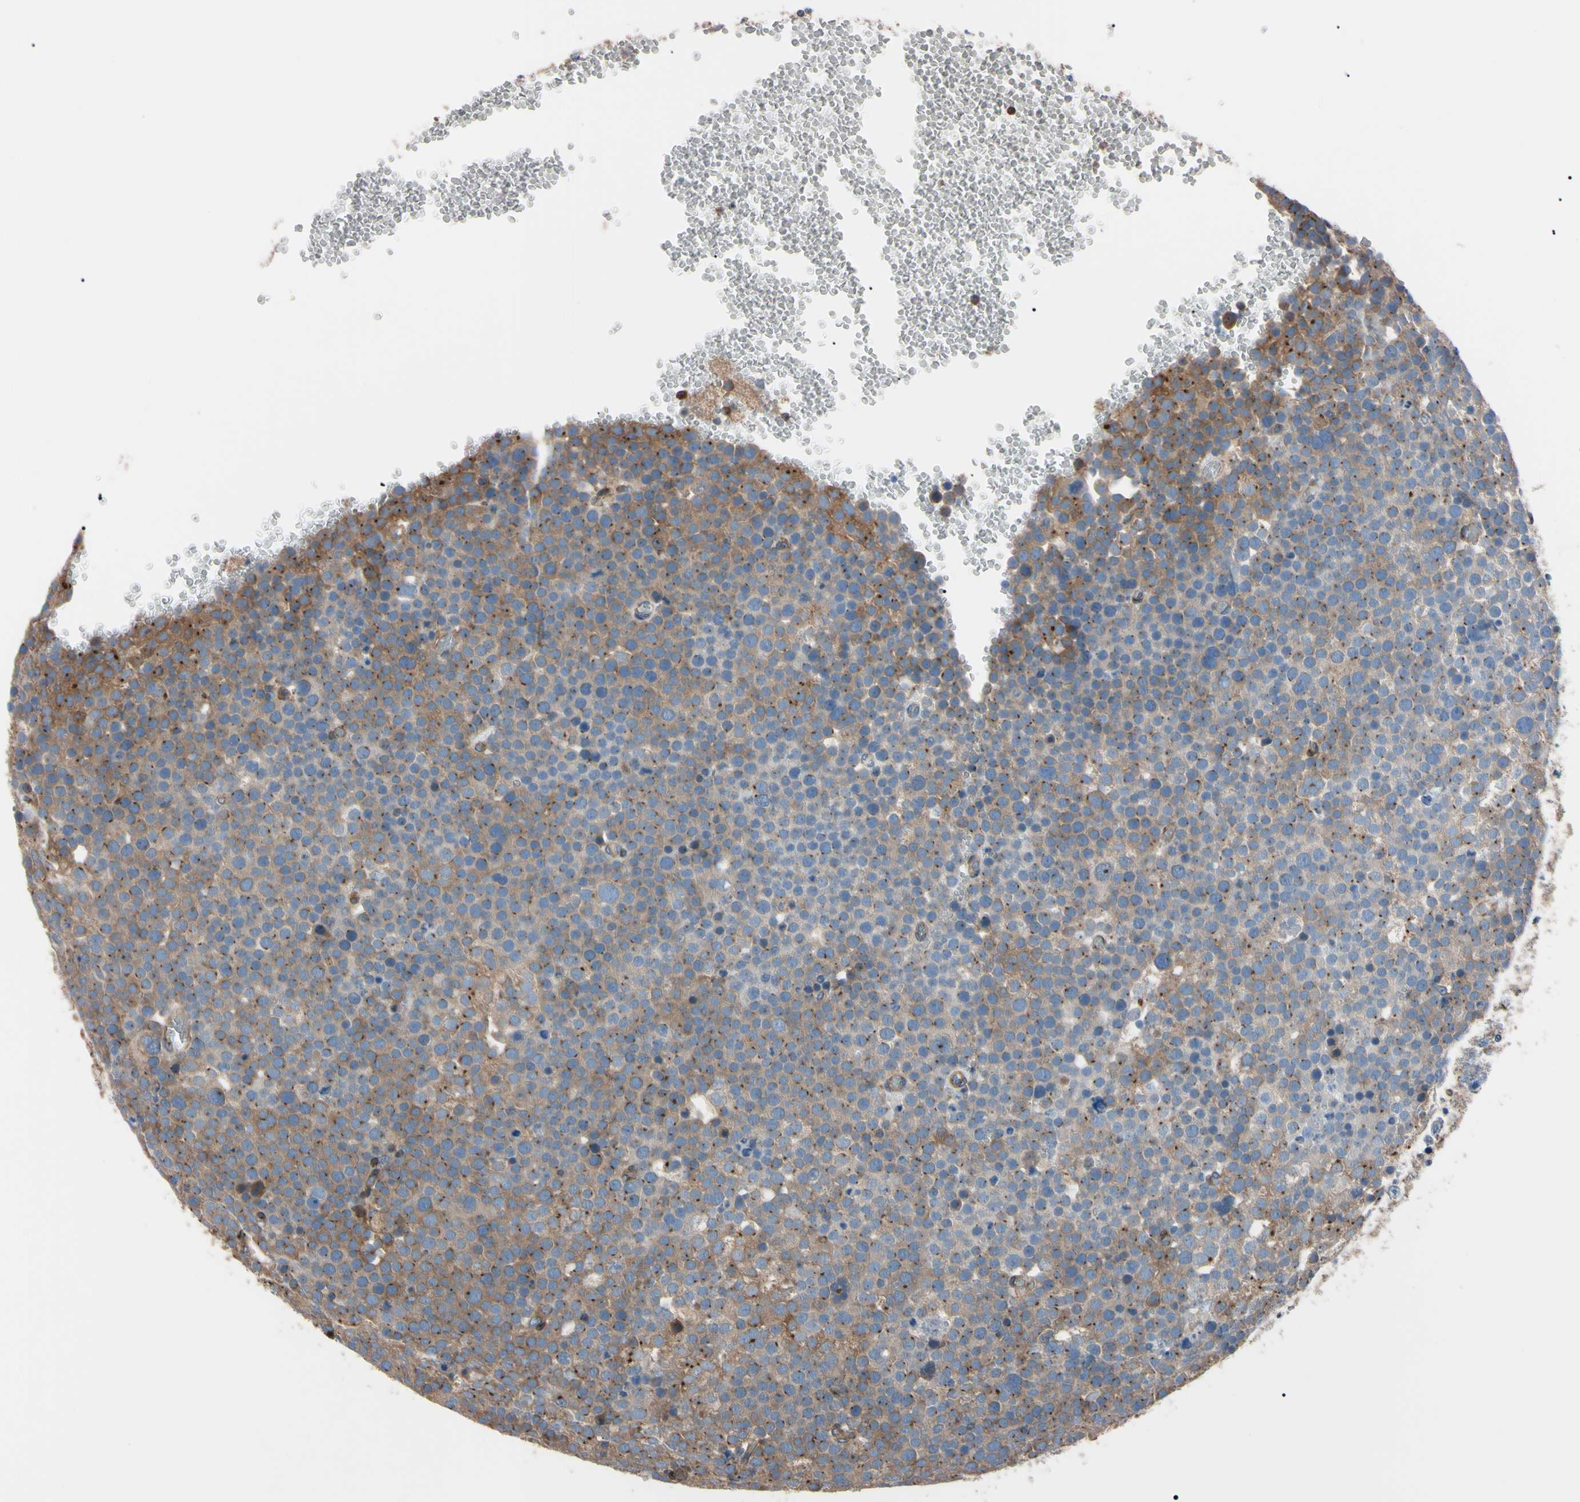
{"staining": {"intensity": "moderate", "quantity": ">75%", "location": "cytoplasmic/membranous"}, "tissue": "testis cancer", "cell_type": "Tumor cells", "image_type": "cancer", "snomed": [{"axis": "morphology", "description": "Seminoma, NOS"}, {"axis": "topography", "description": "Testis"}], "caption": "This histopathology image exhibits immunohistochemistry staining of human testis cancer (seminoma), with medium moderate cytoplasmic/membranous expression in about >75% of tumor cells.", "gene": "PRKACA", "patient": {"sex": "male", "age": 71}}